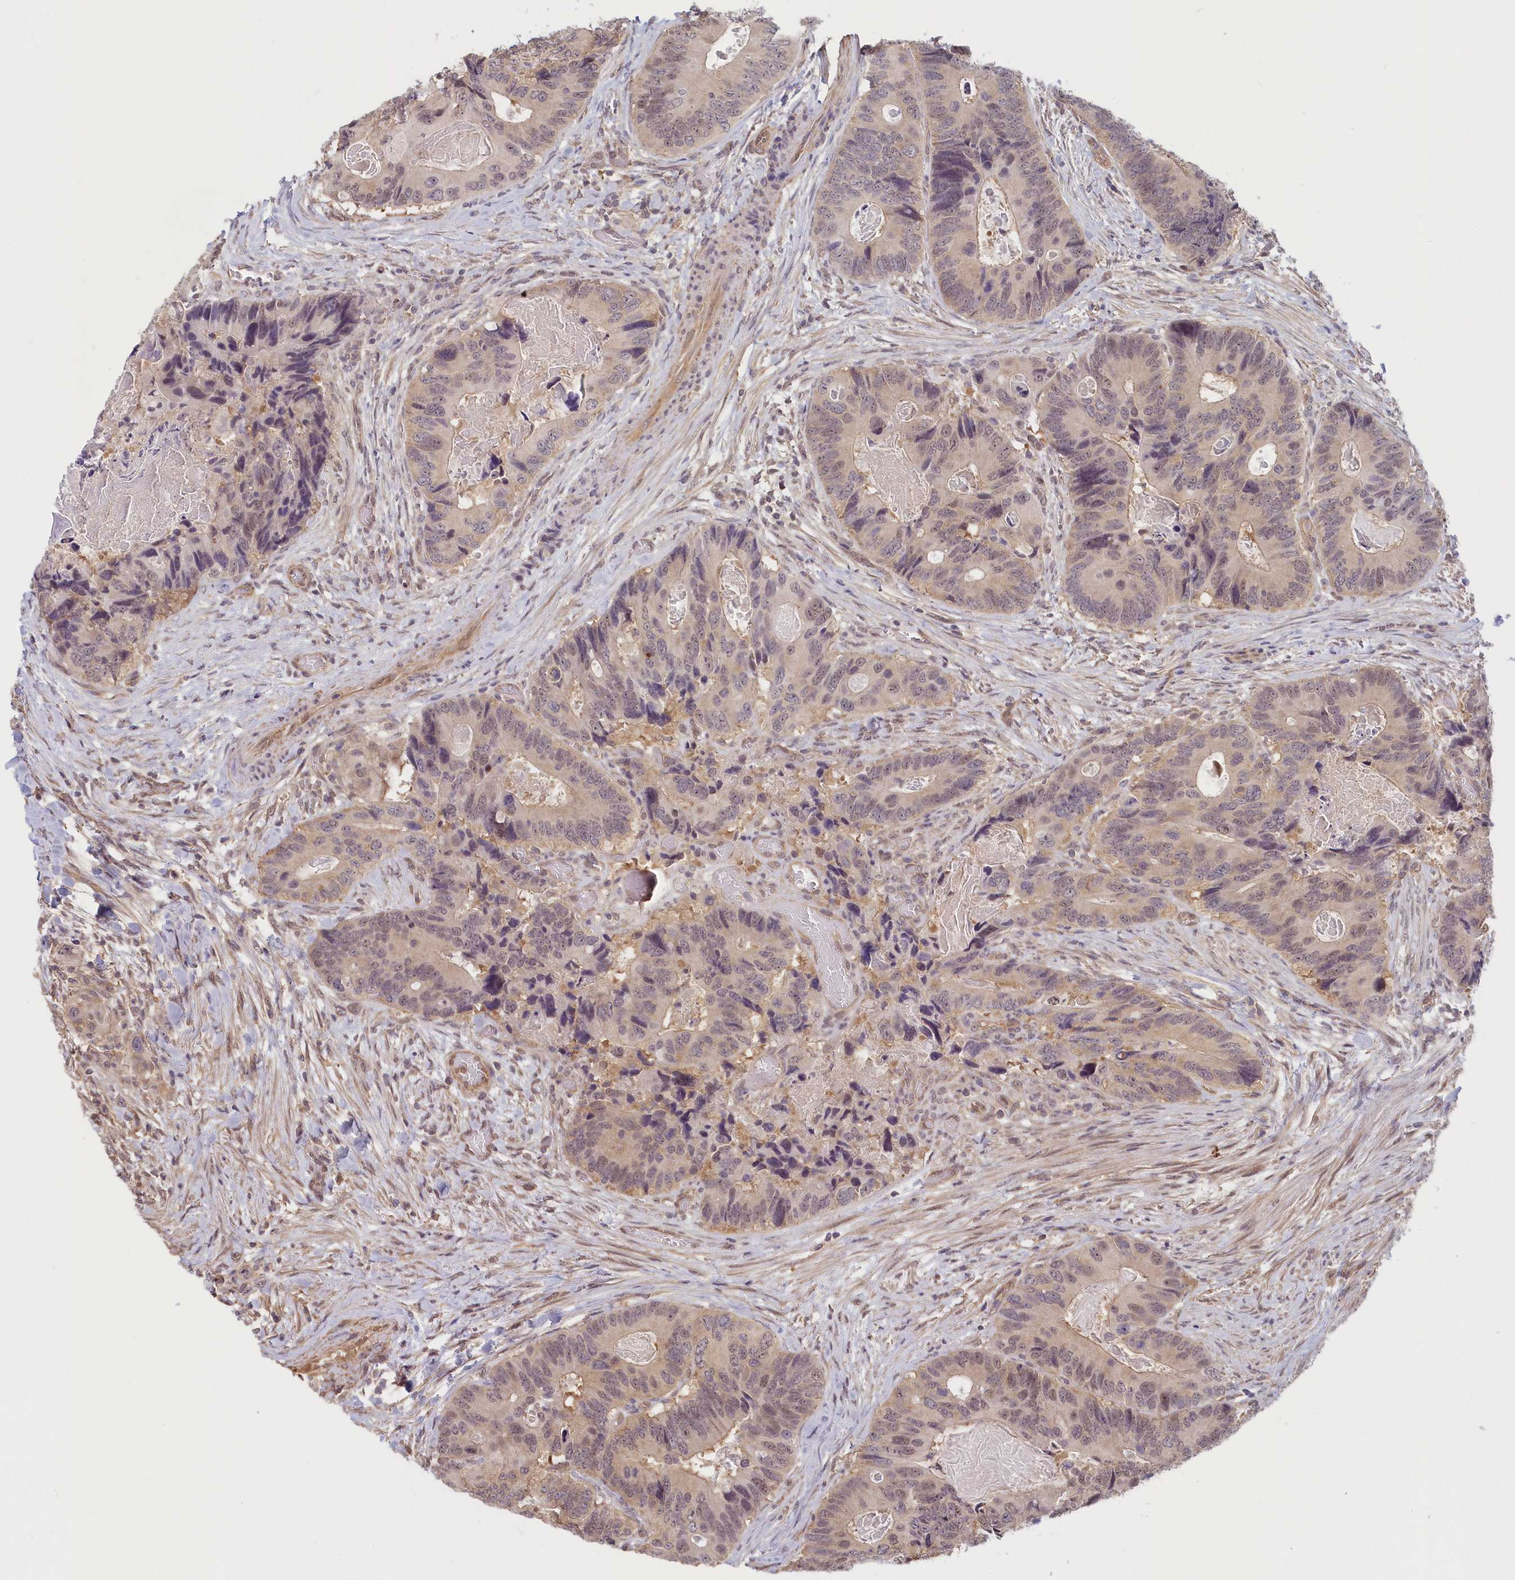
{"staining": {"intensity": "weak", "quantity": "25%-75%", "location": "cytoplasmic/membranous,nuclear"}, "tissue": "colorectal cancer", "cell_type": "Tumor cells", "image_type": "cancer", "snomed": [{"axis": "morphology", "description": "Adenocarcinoma, NOS"}, {"axis": "topography", "description": "Colon"}], "caption": "The photomicrograph exhibits a brown stain indicating the presence of a protein in the cytoplasmic/membranous and nuclear of tumor cells in colorectal cancer (adenocarcinoma). The staining was performed using DAB to visualize the protein expression in brown, while the nuclei were stained in blue with hematoxylin (Magnification: 20x).", "gene": "C19orf44", "patient": {"sex": "male", "age": 84}}